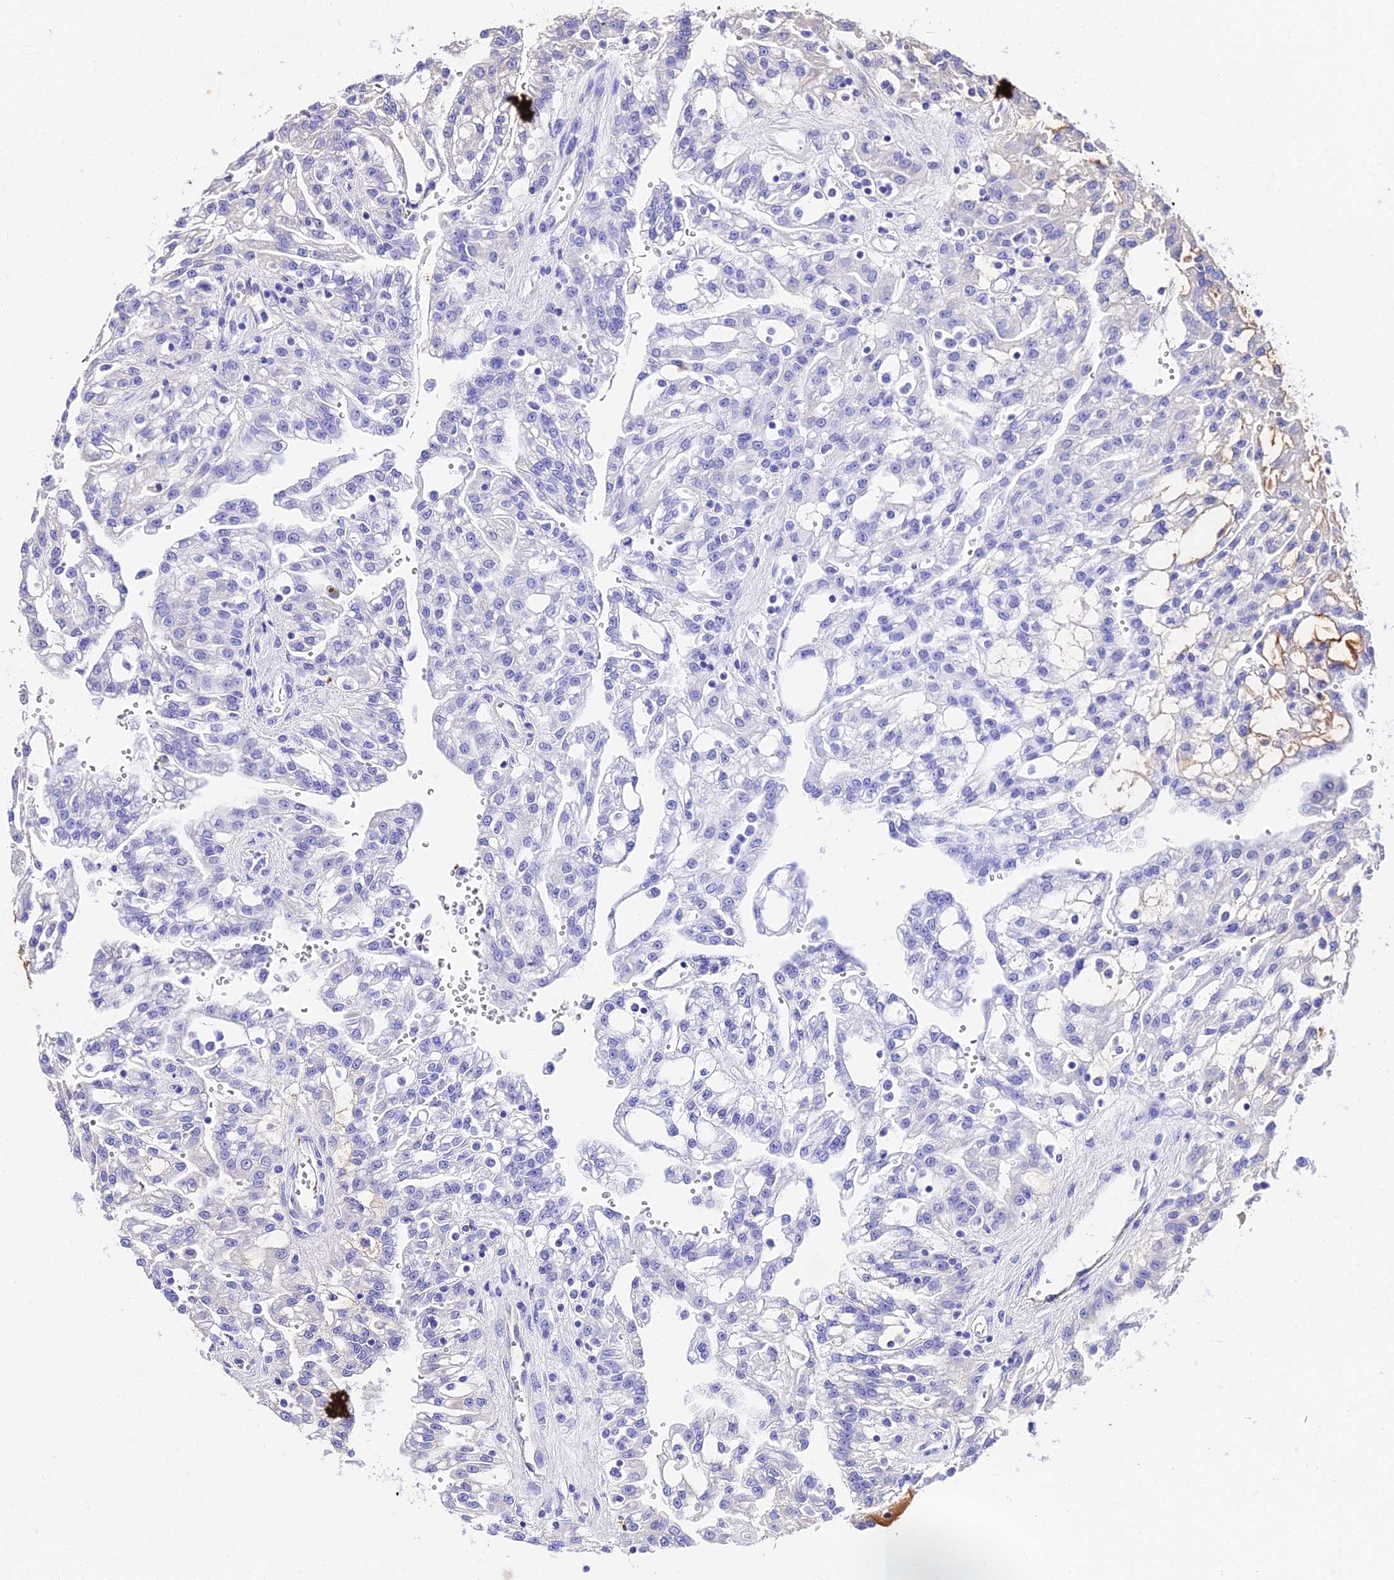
{"staining": {"intensity": "negative", "quantity": "none", "location": "none"}, "tissue": "renal cancer", "cell_type": "Tumor cells", "image_type": "cancer", "snomed": [{"axis": "morphology", "description": "Adenocarcinoma, NOS"}, {"axis": "topography", "description": "Kidney"}], "caption": "This is an immunohistochemistry micrograph of human renal cancer (adenocarcinoma). There is no positivity in tumor cells.", "gene": "DAW1", "patient": {"sex": "male", "age": 63}}